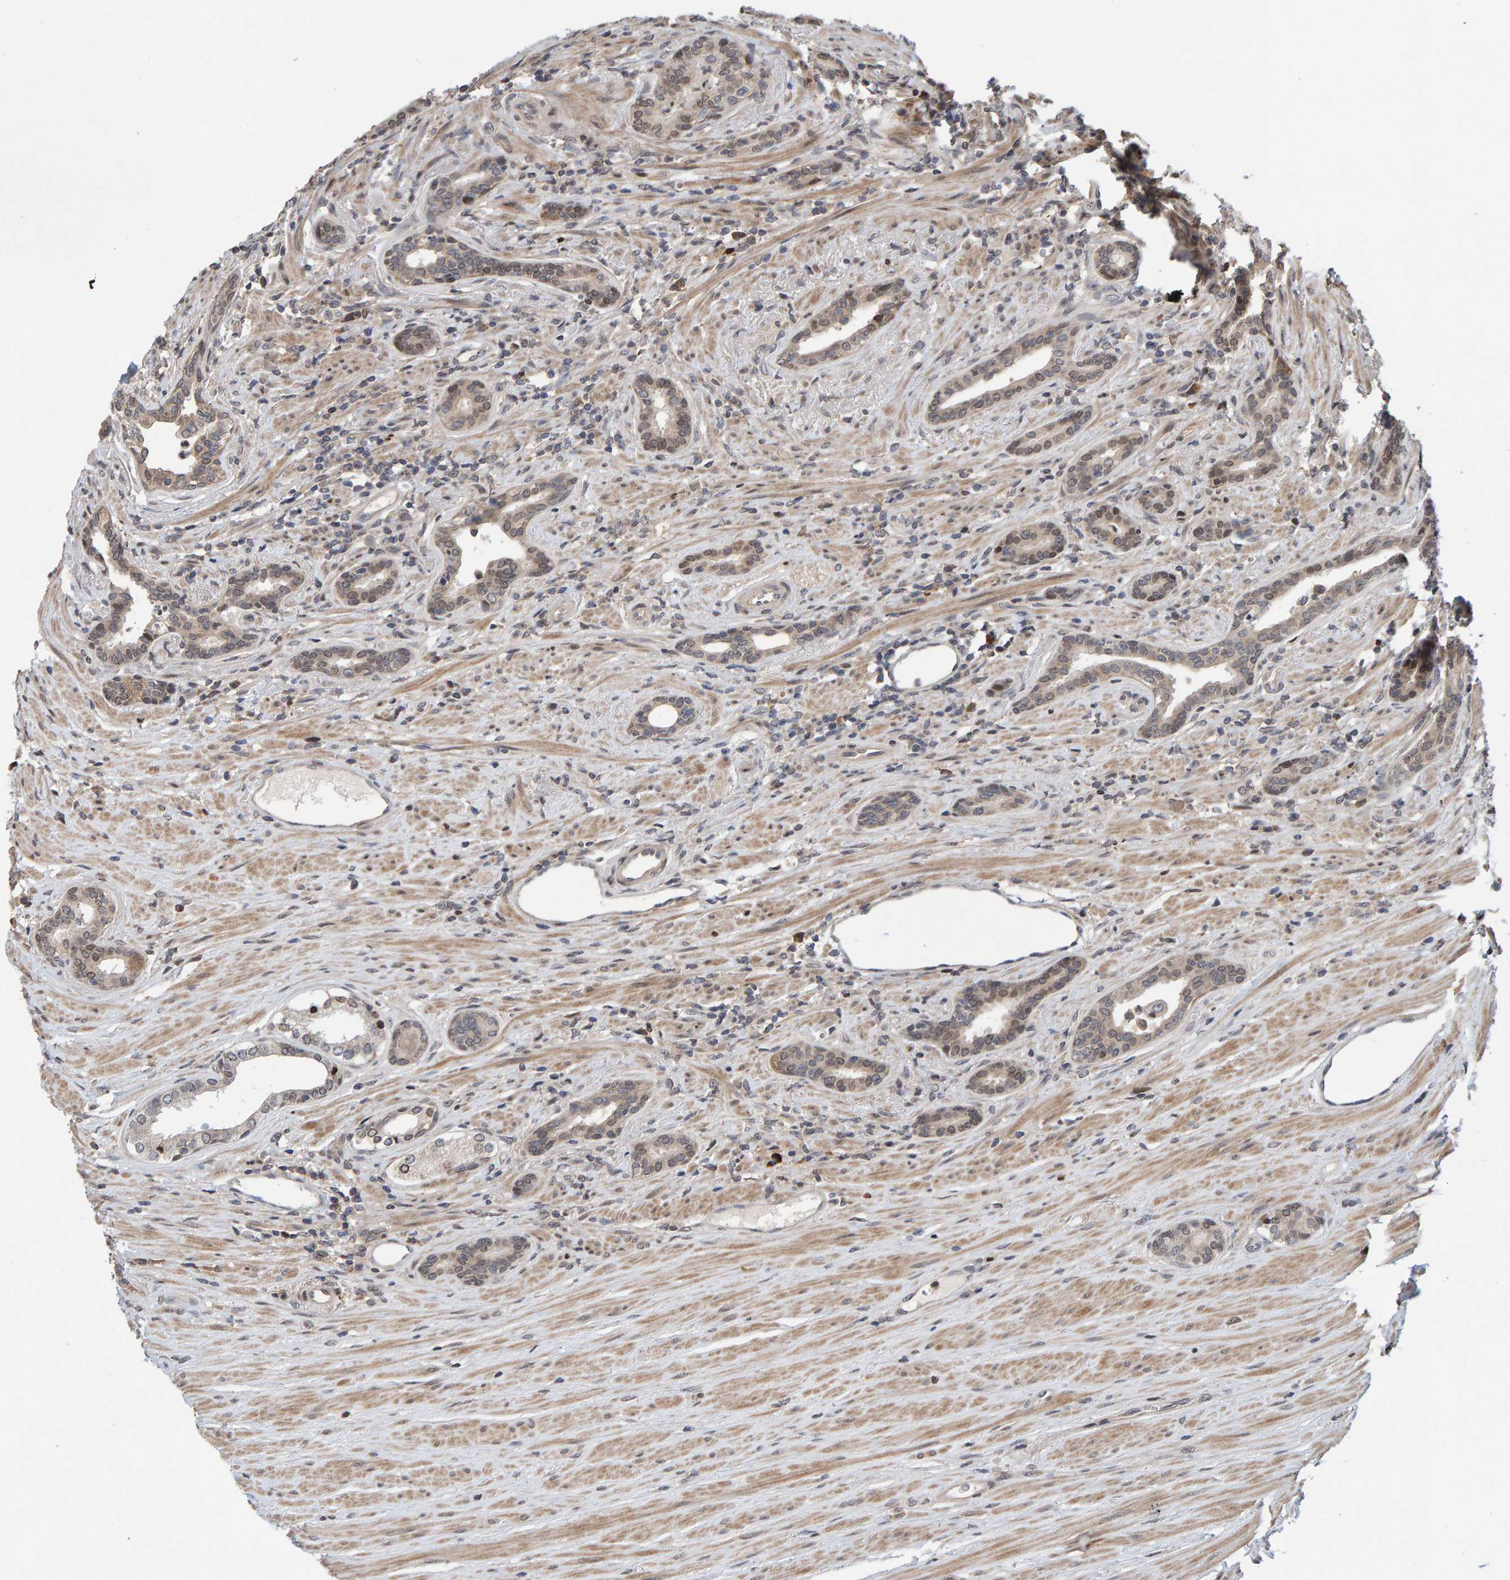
{"staining": {"intensity": "weak", "quantity": ">75%", "location": "cytoplasmic/membranous,nuclear"}, "tissue": "prostate cancer", "cell_type": "Tumor cells", "image_type": "cancer", "snomed": [{"axis": "morphology", "description": "Adenocarcinoma, High grade"}, {"axis": "topography", "description": "Prostate"}], "caption": "A low amount of weak cytoplasmic/membranous and nuclear expression is present in about >75% of tumor cells in prostate cancer (adenocarcinoma (high-grade)) tissue. (Stains: DAB in brown, nuclei in blue, Microscopy: brightfield microscopy at high magnification).", "gene": "GAB2", "patient": {"sex": "male", "age": 71}}